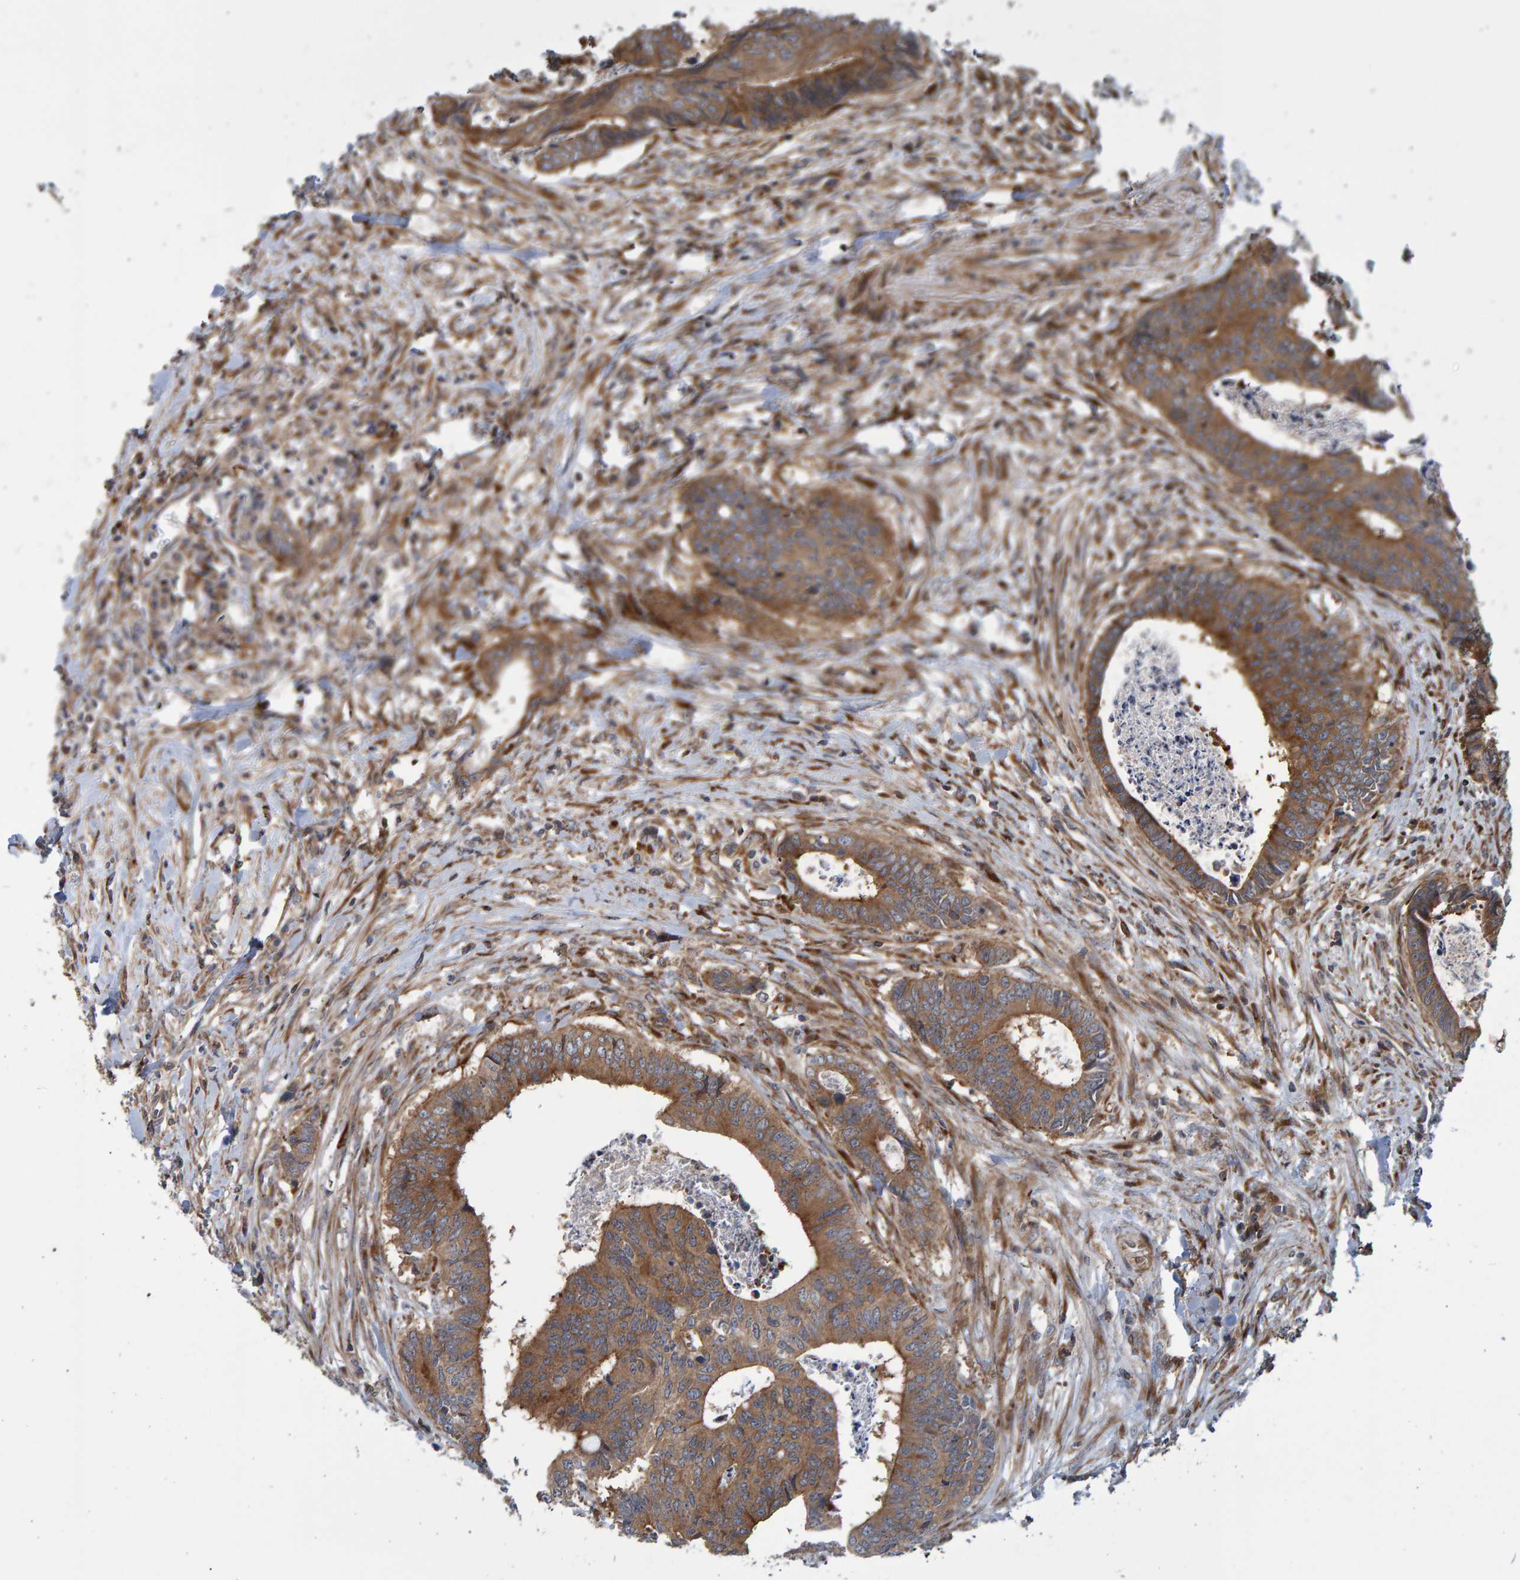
{"staining": {"intensity": "moderate", "quantity": ">75%", "location": "cytoplasmic/membranous"}, "tissue": "colorectal cancer", "cell_type": "Tumor cells", "image_type": "cancer", "snomed": [{"axis": "morphology", "description": "Adenocarcinoma, NOS"}, {"axis": "topography", "description": "Rectum"}], "caption": "Colorectal cancer was stained to show a protein in brown. There is medium levels of moderate cytoplasmic/membranous positivity in about >75% of tumor cells.", "gene": "LRBA", "patient": {"sex": "male", "age": 84}}